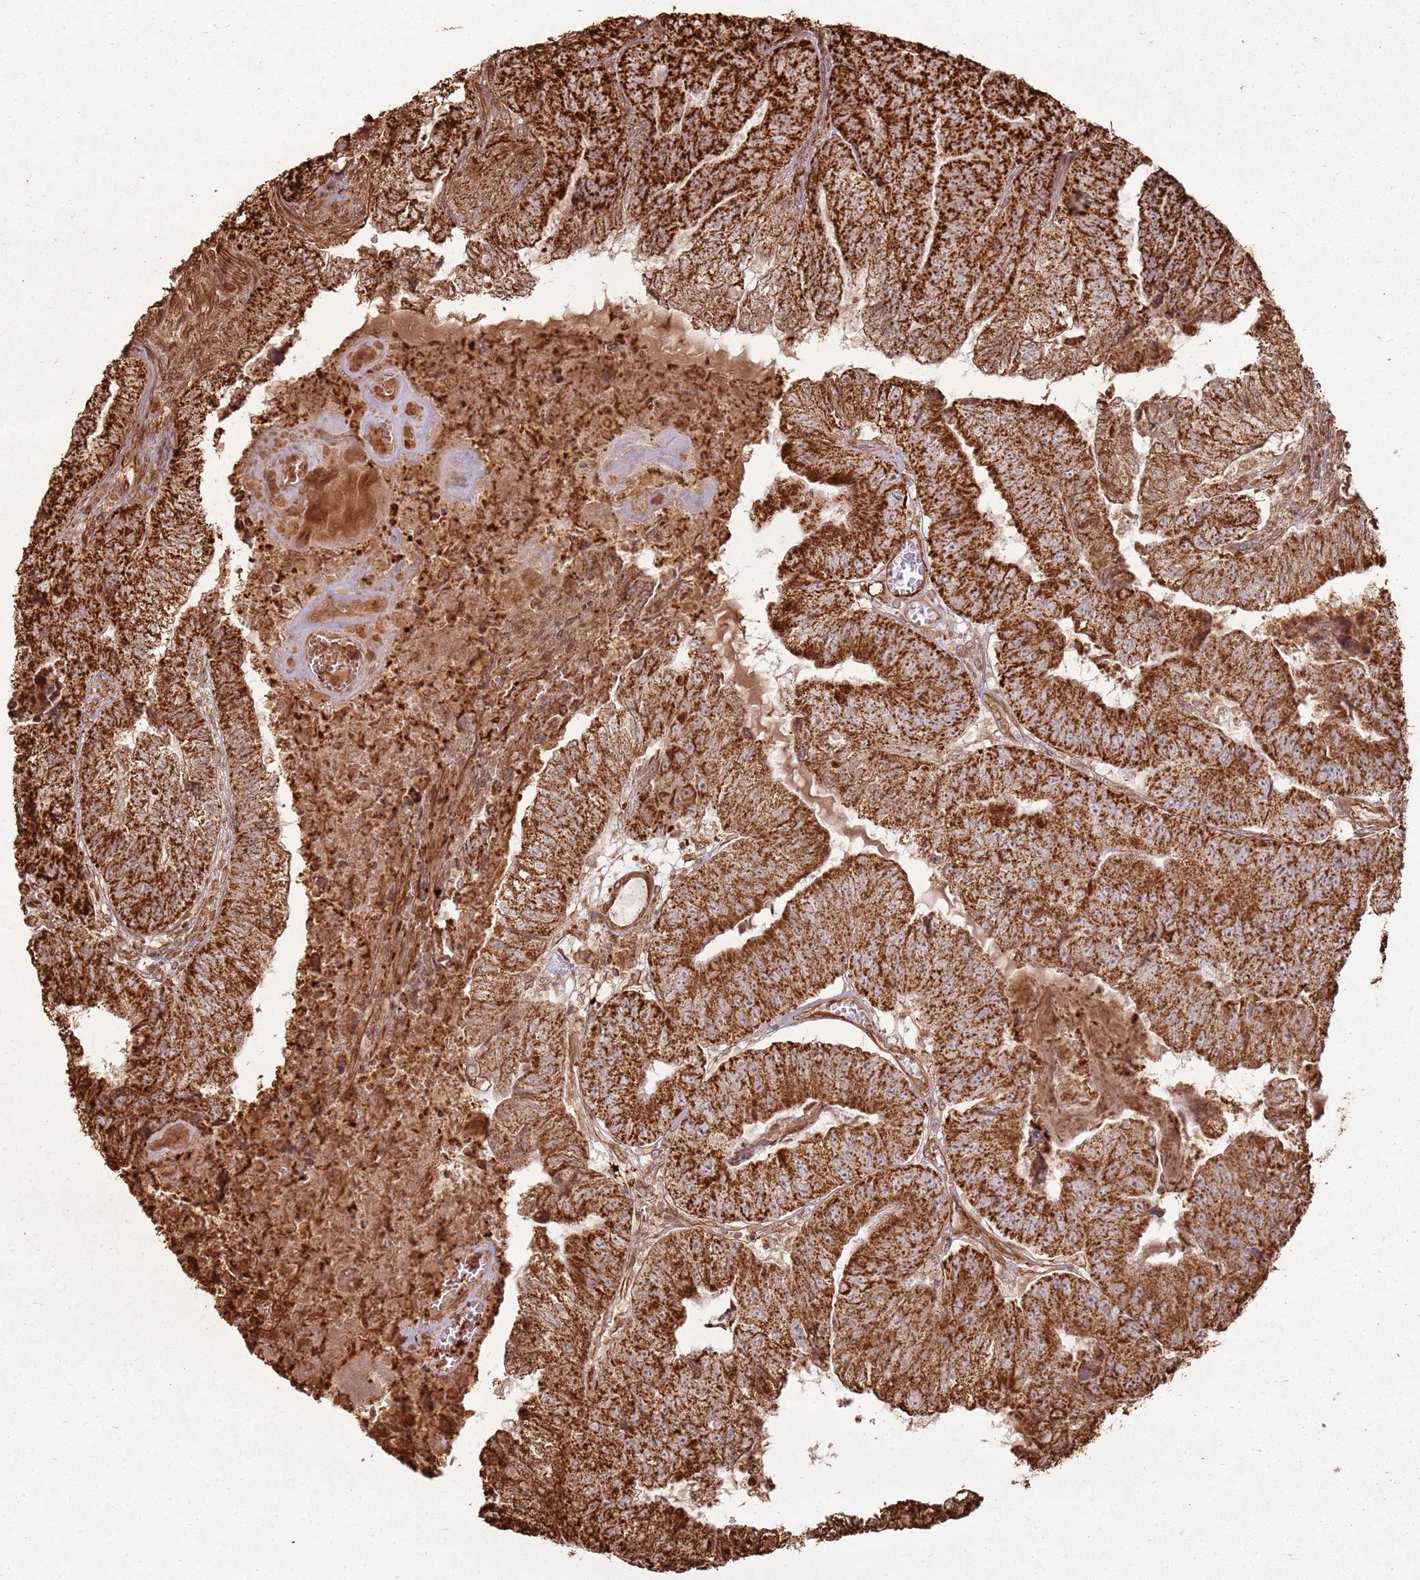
{"staining": {"intensity": "strong", "quantity": ">75%", "location": "cytoplasmic/membranous"}, "tissue": "colorectal cancer", "cell_type": "Tumor cells", "image_type": "cancer", "snomed": [{"axis": "morphology", "description": "Adenocarcinoma, NOS"}, {"axis": "topography", "description": "Colon"}], "caption": "IHC (DAB) staining of human colorectal adenocarcinoma shows strong cytoplasmic/membranous protein positivity in approximately >75% of tumor cells.", "gene": "DDX59", "patient": {"sex": "female", "age": 67}}